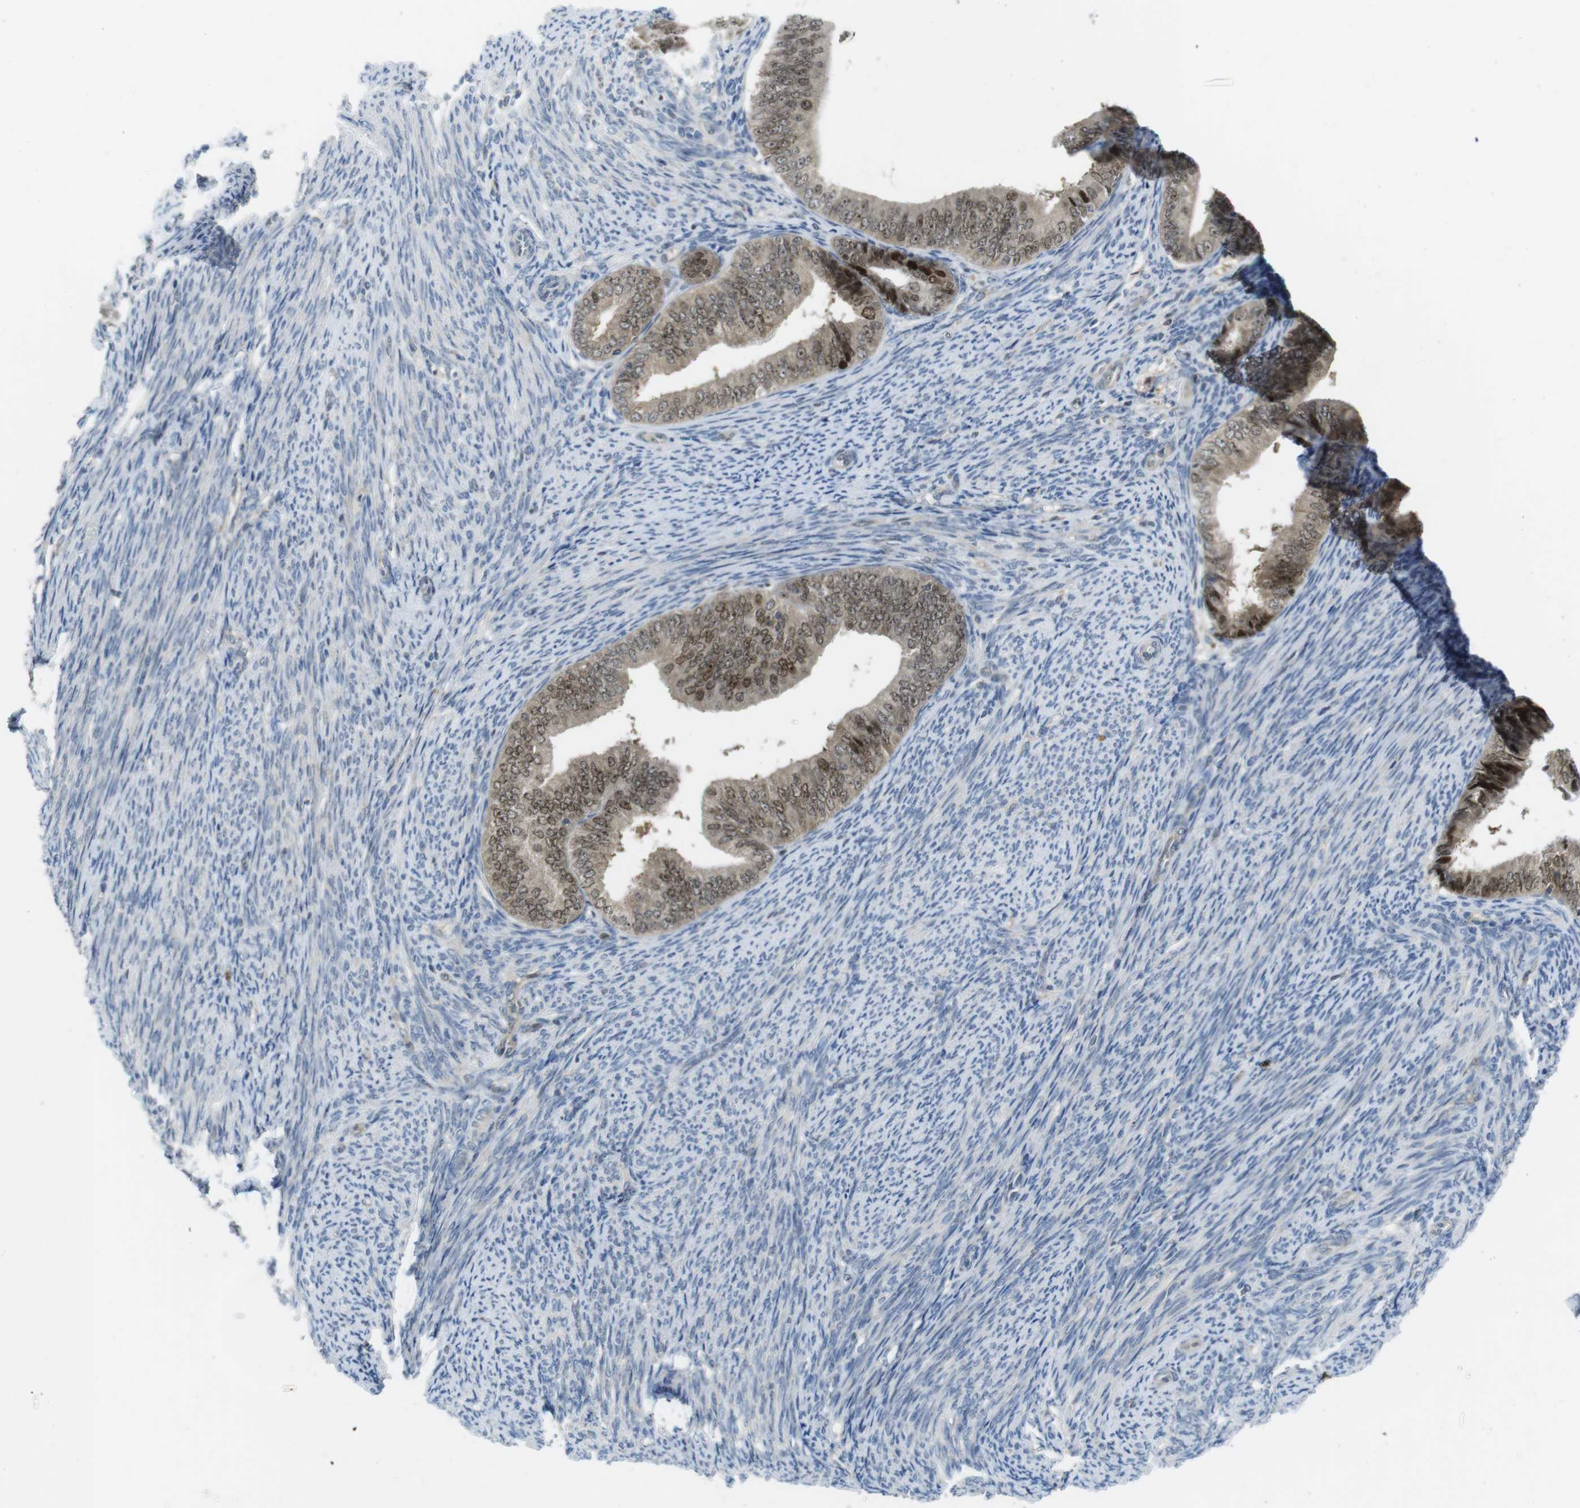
{"staining": {"intensity": "moderate", "quantity": "25%-75%", "location": "cytoplasmic/membranous,nuclear"}, "tissue": "endometrial cancer", "cell_type": "Tumor cells", "image_type": "cancer", "snomed": [{"axis": "morphology", "description": "Adenocarcinoma, NOS"}, {"axis": "topography", "description": "Endometrium"}], "caption": "Immunohistochemical staining of human adenocarcinoma (endometrial) exhibits medium levels of moderate cytoplasmic/membranous and nuclear protein staining in approximately 25%-75% of tumor cells.", "gene": "RCC1", "patient": {"sex": "female", "age": 63}}